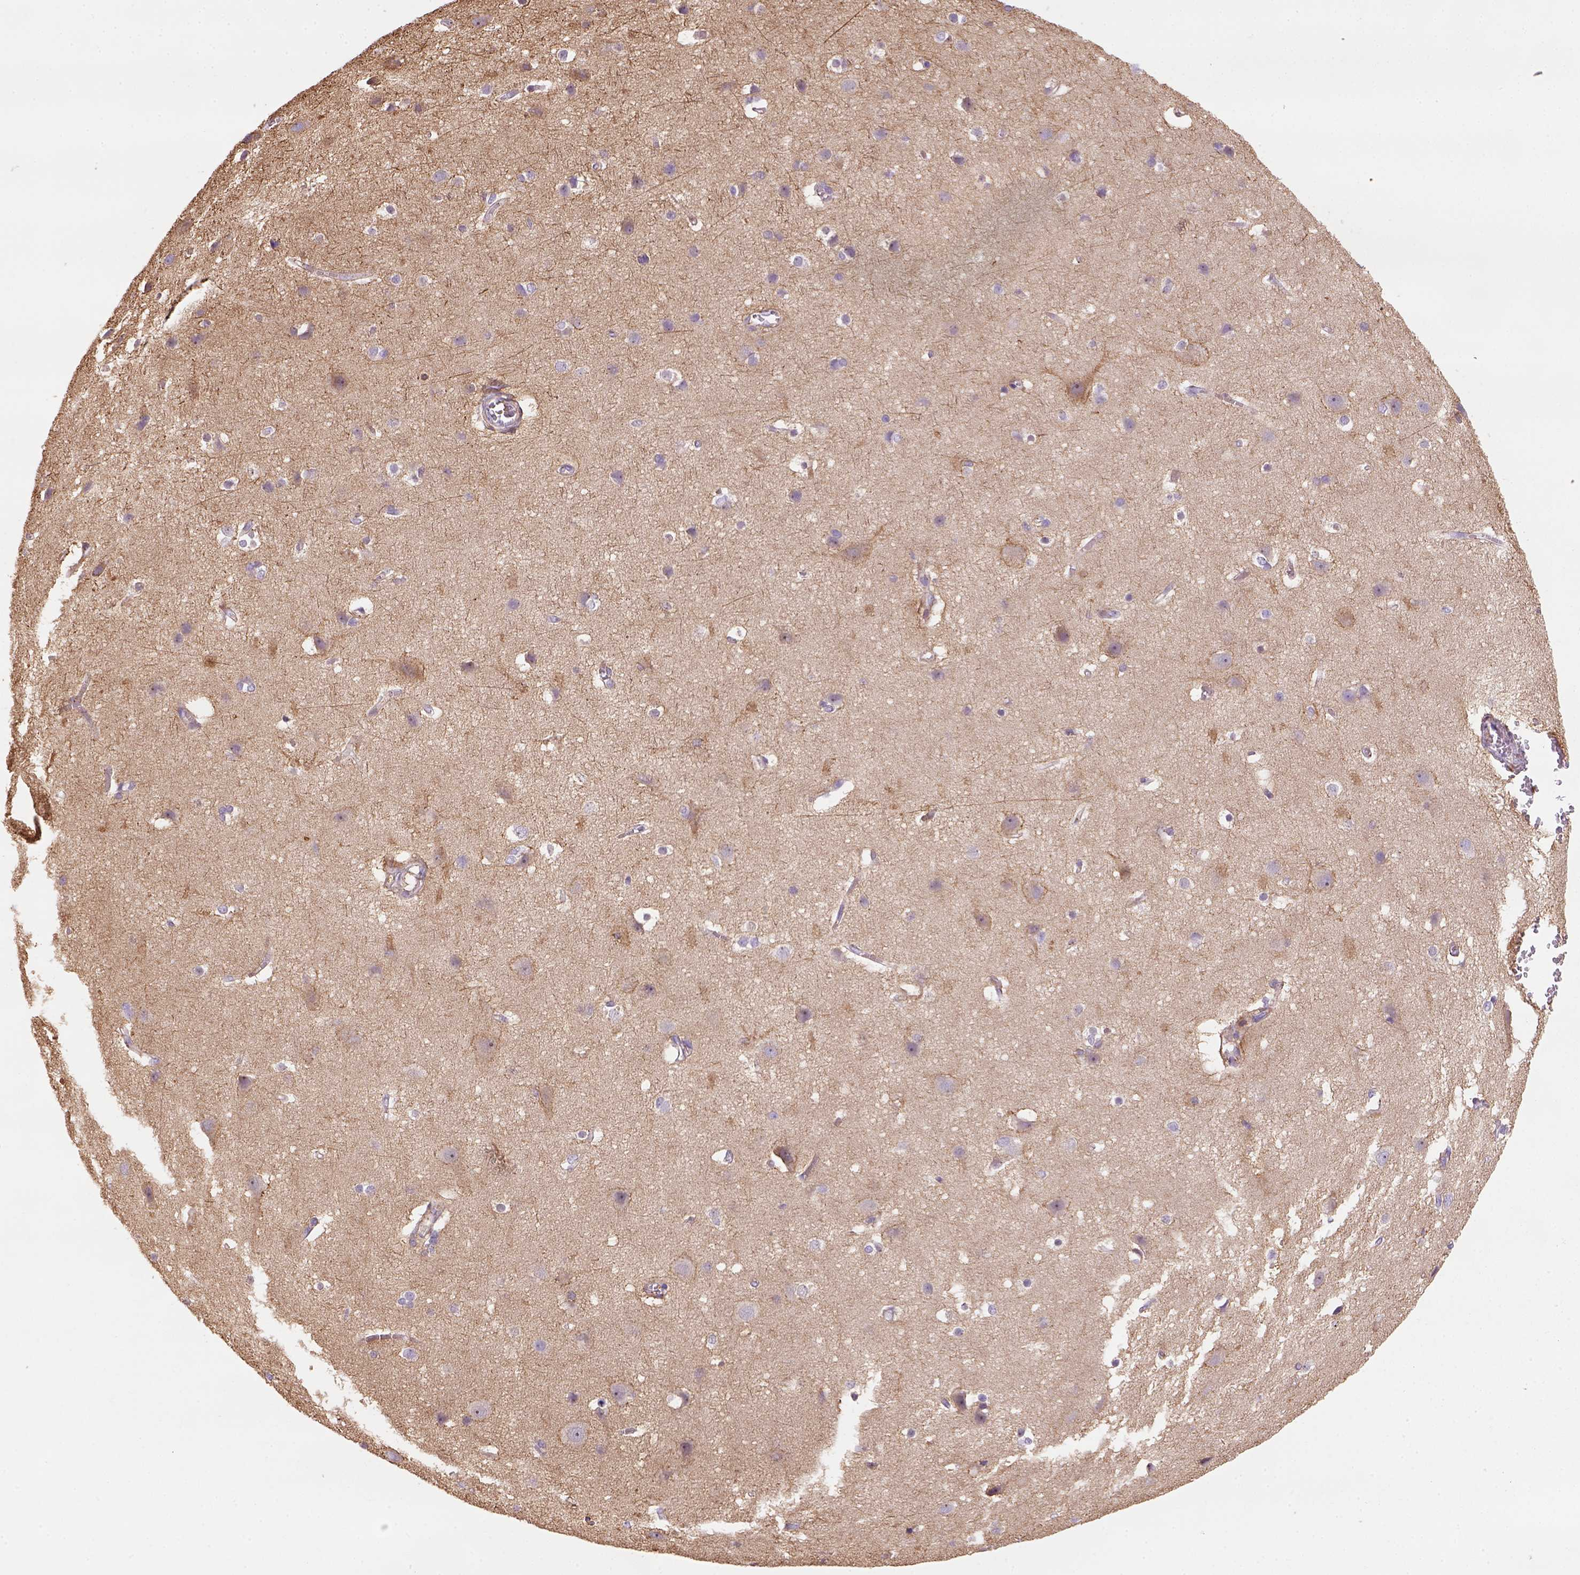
{"staining": {"intensity": "weak", "quantity": ">75%", "location": "cytoplasmic/membranous"}, "tissue": "cerebral cortex", "cell_type": "Endothelial cells", "image_type": "normal", "snomed": [{"axis": "morphology", "description": "Normal tissue, NOS"}, {"axis": "topography", "description": "Cerebral cortex"}], "caption": "Immunohistochemistry of benign cerebral cortex displays low levels of weak cytoplasmic/membranous staining in about >75% of endothelial cells. Using DAB (brown) and hematoxylin (blue) stains, captured at high magnification using brightfield microscopy.", "gene": "GPRC5D", "patient": {"sex": "male", "age": 37}}